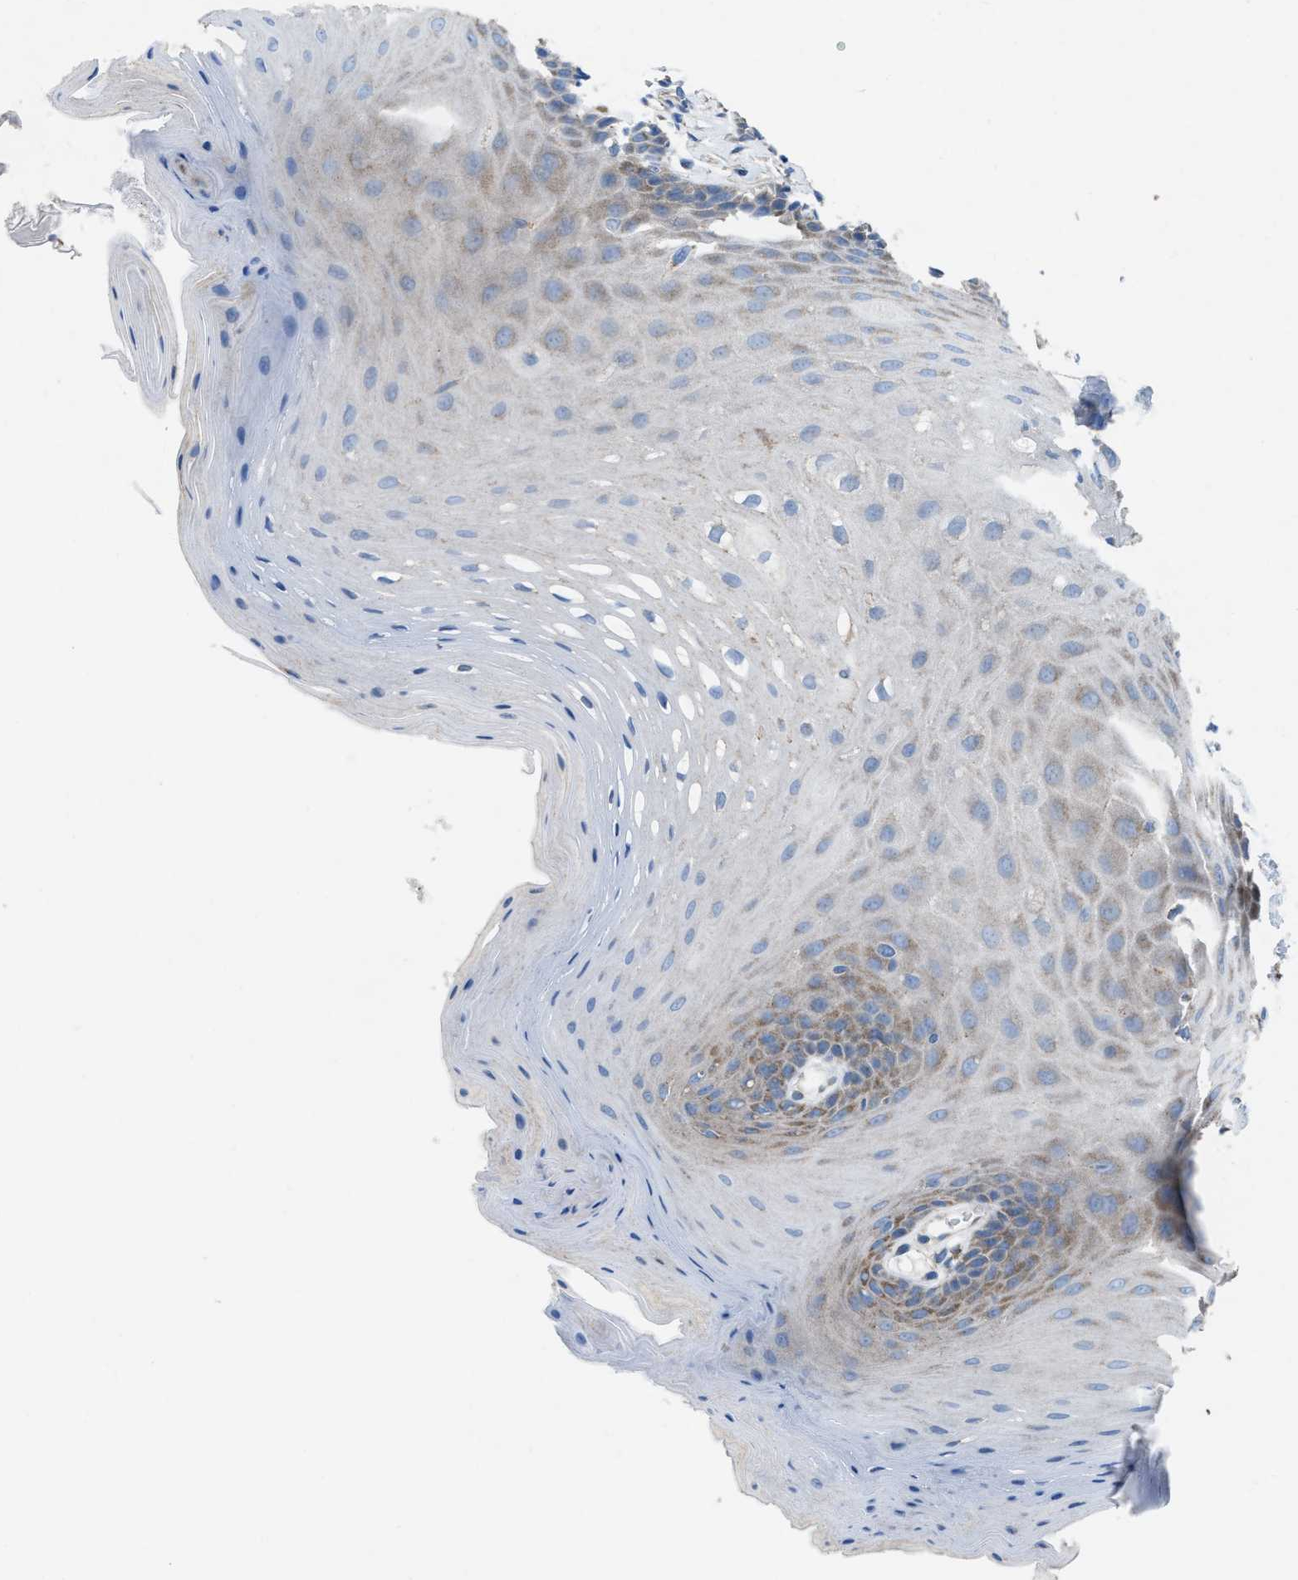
{"staining": {"intensity": "moderate", "quantity": "25%-75%", "location": "cytoplasmic/membranous"}, "tissue": "oral mucosa", "cell_type": "Squamous epithelial cells", "image_type": "normal", "snomed": [{"axis": "morphology", "description": "Normal tissue, NOS"}, {"axis": "morphology", "description": "Squamous cell carcinoma, NOS"}, {"axis": "topography", "description": "Oral tissue"}, {"axis": "topography", "description": "Head-Neck"}], "caption": "Protein staining demonstrates moderate cytoplasmic/membranous staining in about 25%-75% of squamous epithelial cells in benign oral mucosa. The protein of interest is shown in brown color, while the nuclei are stained blue.", "gene": "DOLPP1", "patient": {"sex": "male", "age": 71}}